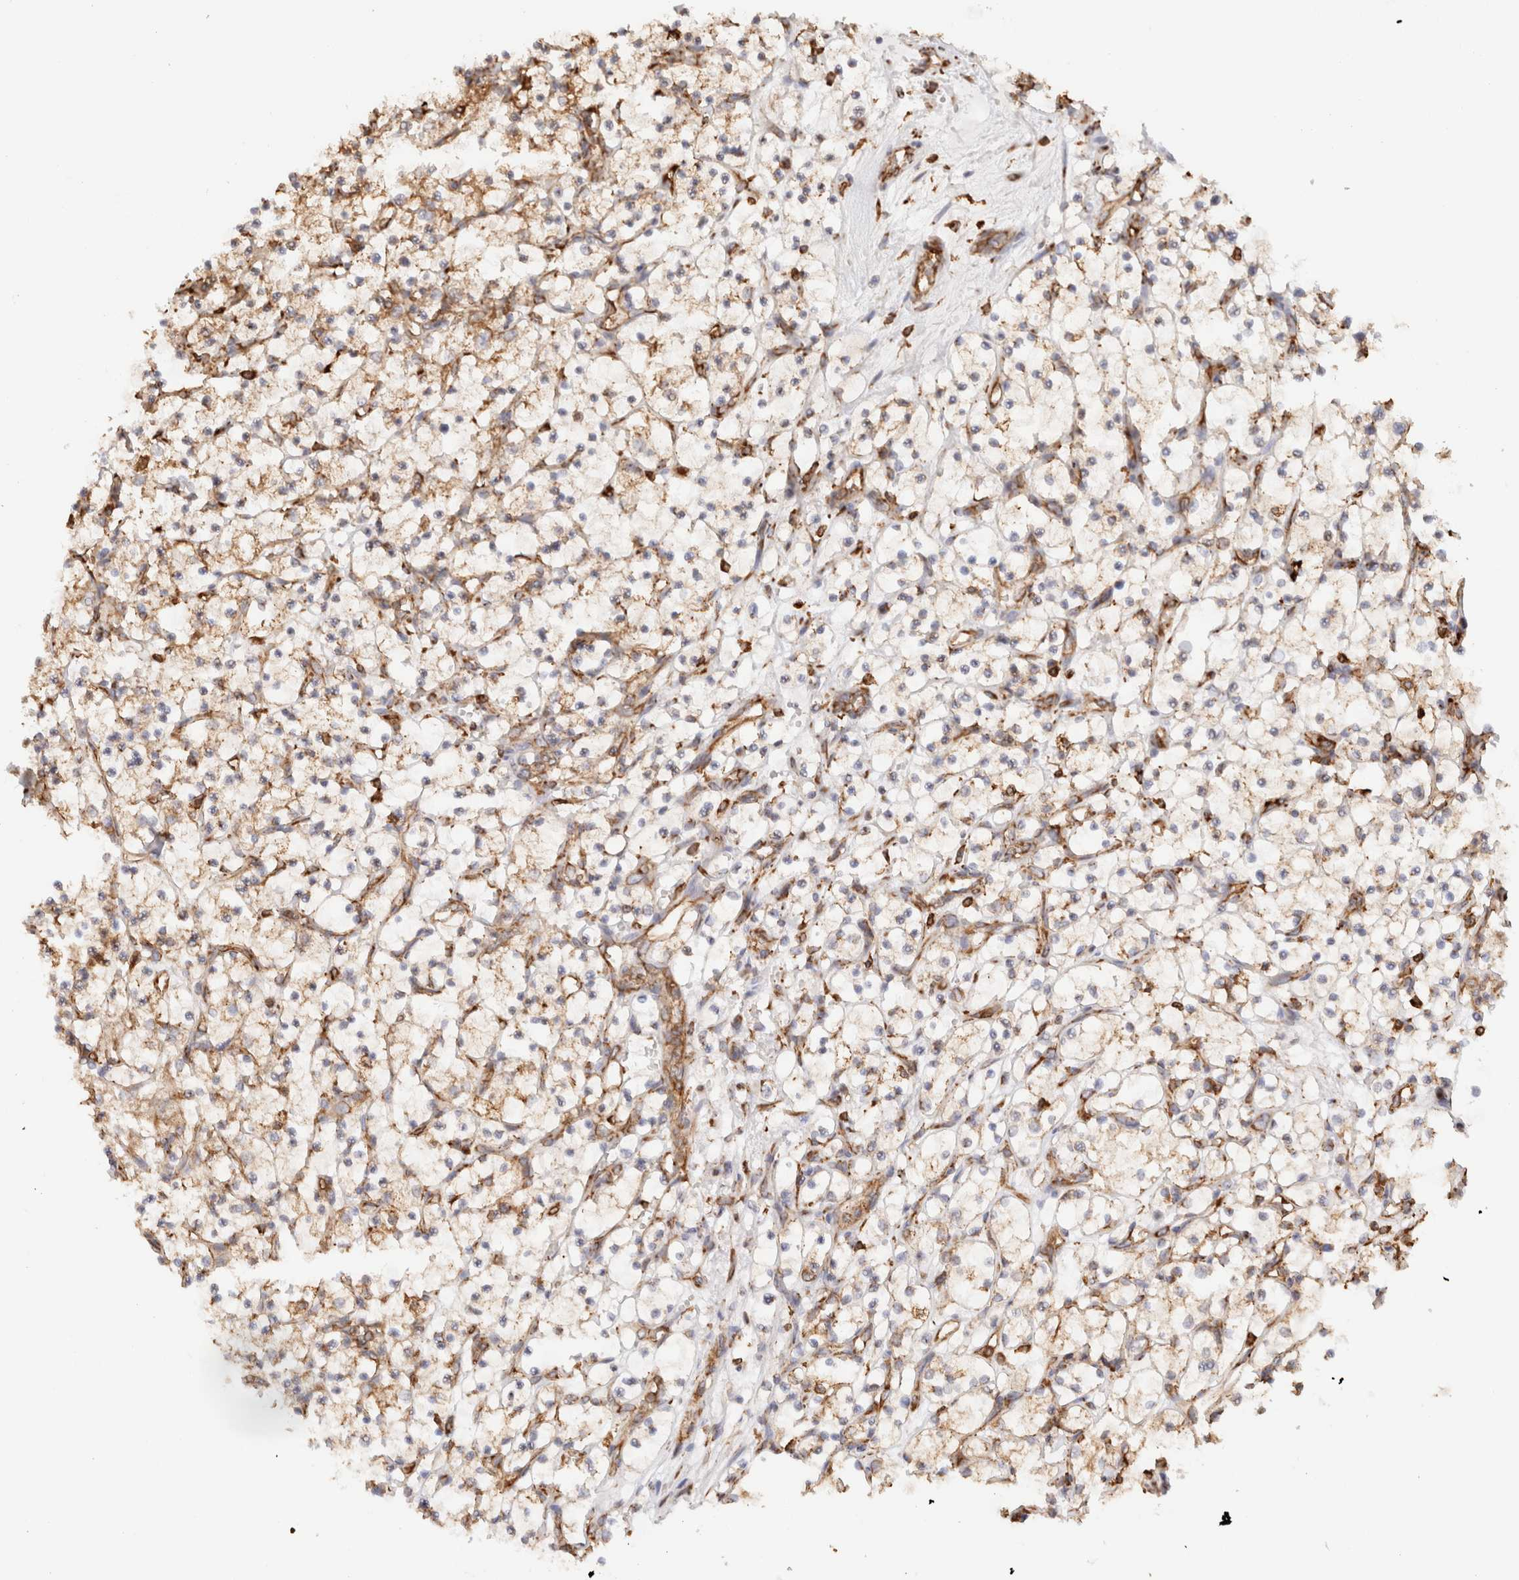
{"staining": {"intensity": "weak", "quantity": ">75%", "location": "cytoplasmic/membranous"}, "tissue": "renal cancer", "cell_type": "Tumor cells", "image_type": "cancer", "snomed": [{"axis": "morphology", "description": "Adenocarcinoma, NOS"}, {"axis": "topography", "description": "Kidney"}], "caption": "A micrograph of human renal cancer stained for a protein reveals weak cytoplasmic/membranous brown staining in tumor cells.", "gene": "FER", "patient": {"sex": "female", "age": 69}}